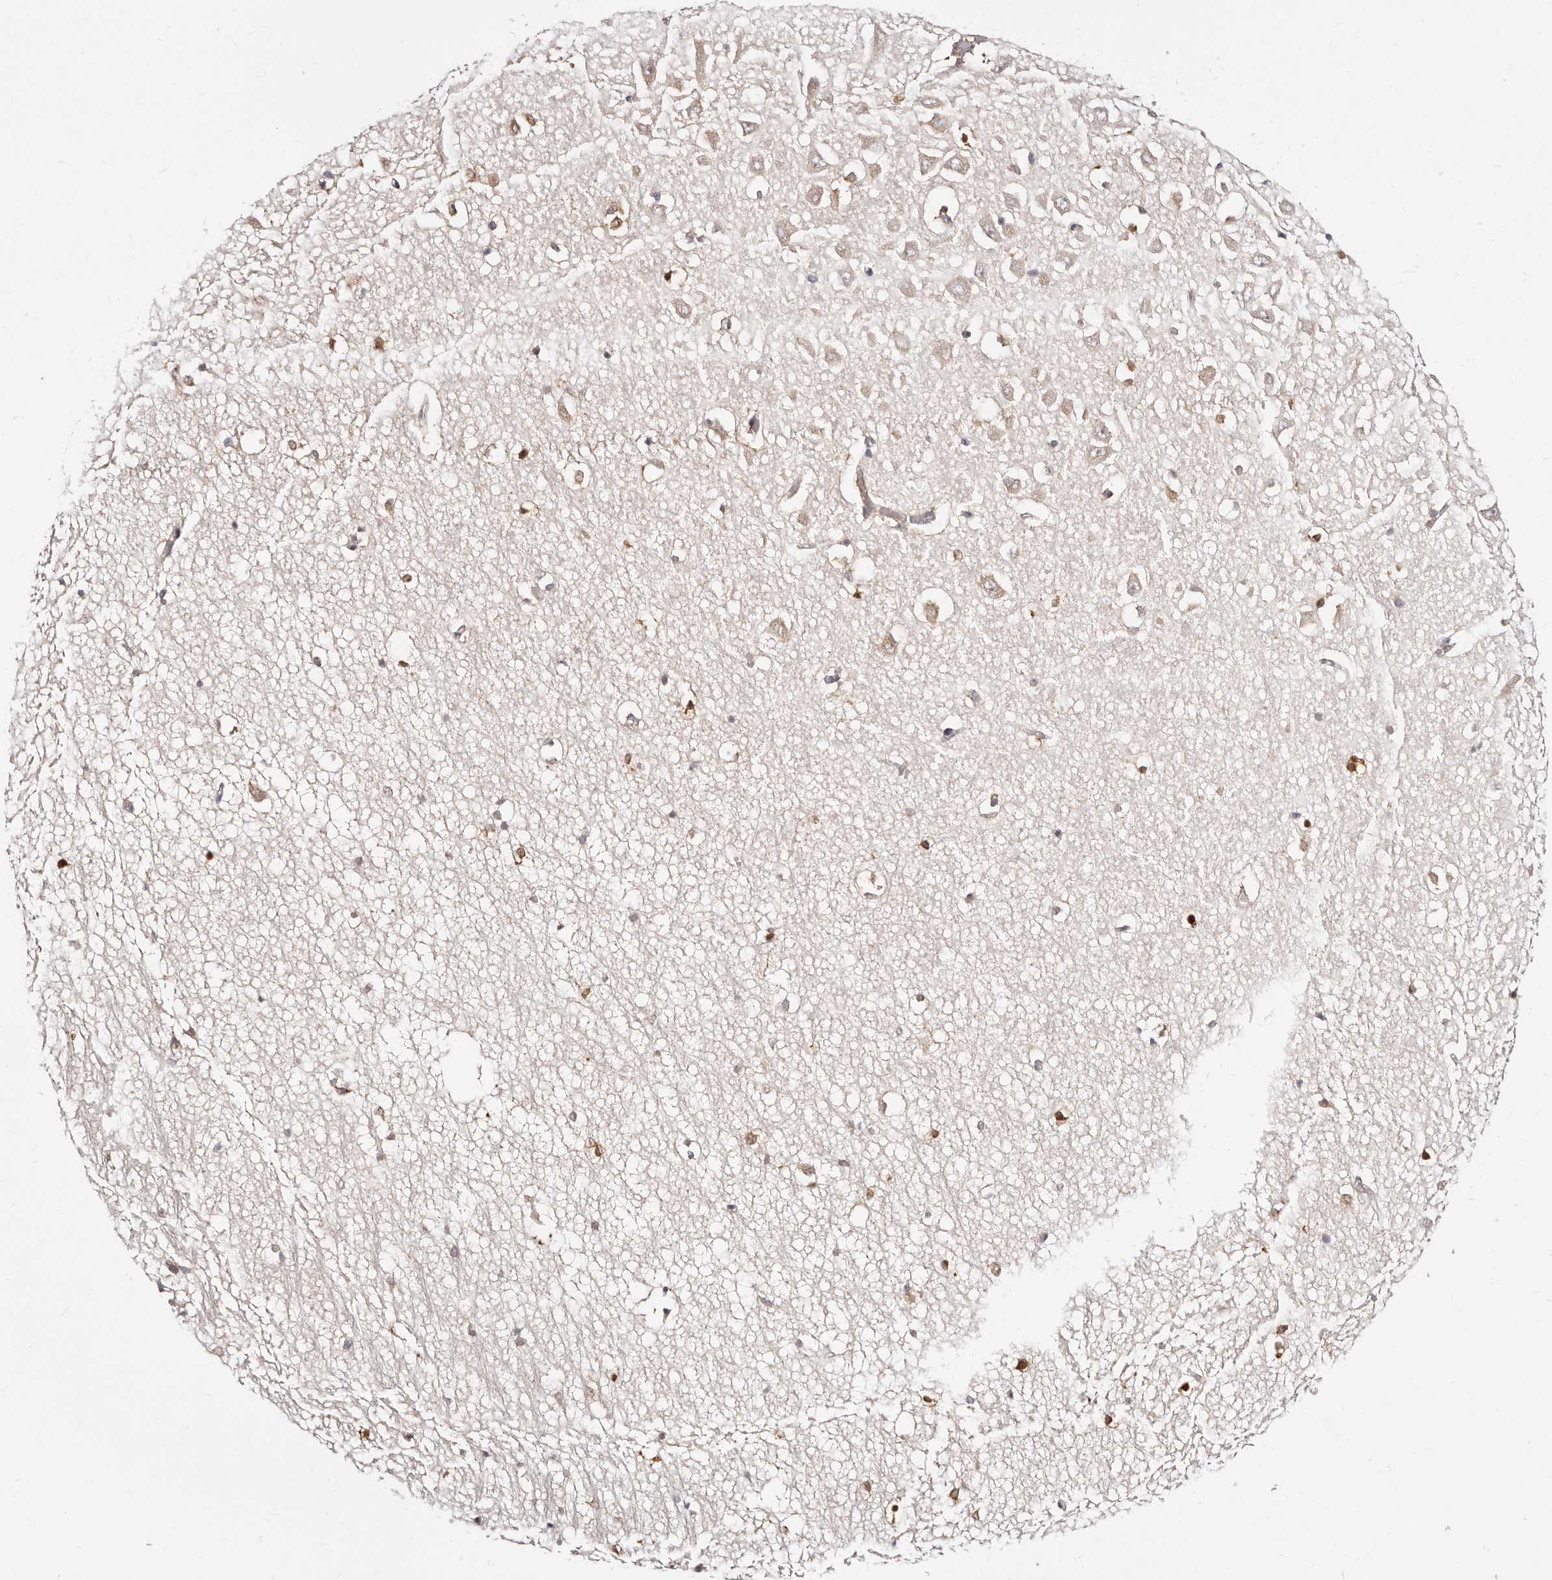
{"staining": {"intensity": "moderate", "quantity": "25%-75%", "location": "nuclear"}, "tissue": "hippocampus", "cell_type": "Glial cells", "image_type": "normal", "snomed": [{"axis": "morphology", "description": "Normal tissue, NOS"}, {"axis": "topography", "description": "Hippocampus"}], "caption": "The immunohistochemical stain labels moderate nuclear expression in glial cells of normal hippocampus.", "gene": "TKT", "patient": {"sex": "male", "age": 70}}